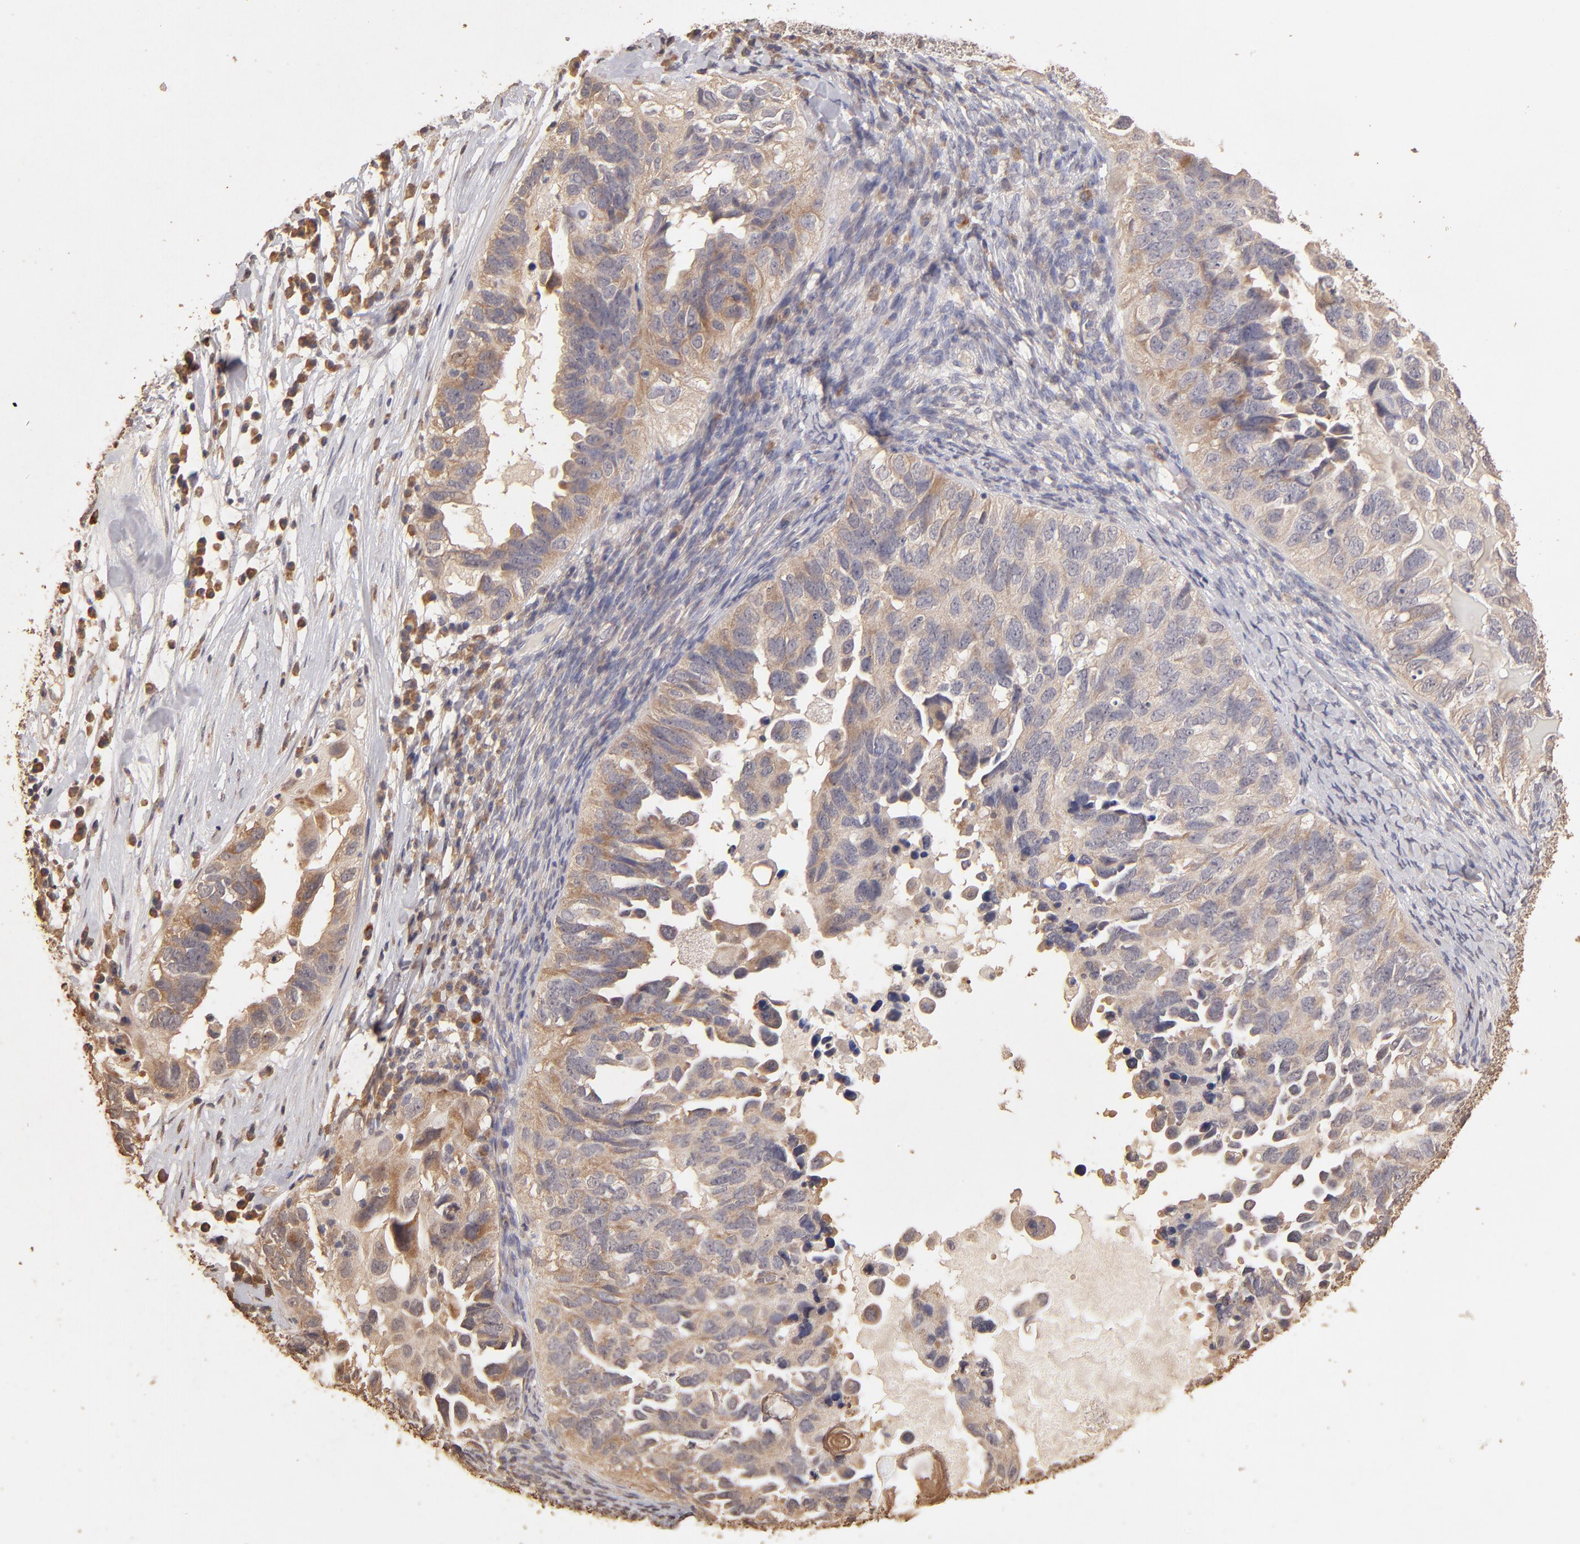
{"staining": {"intensity": "moderate", "quantity": "25%-75%", "location": "cytoplasmic/membranous"}, "tissue": "ovarian cancer", "cell_type": "Tumor cells", "image_type": "cancer", "snomed": [{"axis": "morphology", "description": "Cystadenocarcinoma, serous, NOS"}, {"axis": "topography", "description": "Ovary"}], "caption": "Moderate cytoplasmic/membranous staining is appreciated in approximately 25%-75% of tumor cells in ovarian cancer (serous cystadenocarcinoma). The staining was performed using DAB (3,3'-diaminobenzidine), with brown indicating positive protein expression. Nuclei are stained blue with hematoxylin.", "gene": "OPHN1", "patient": {"sex": "female", "age": 82}}